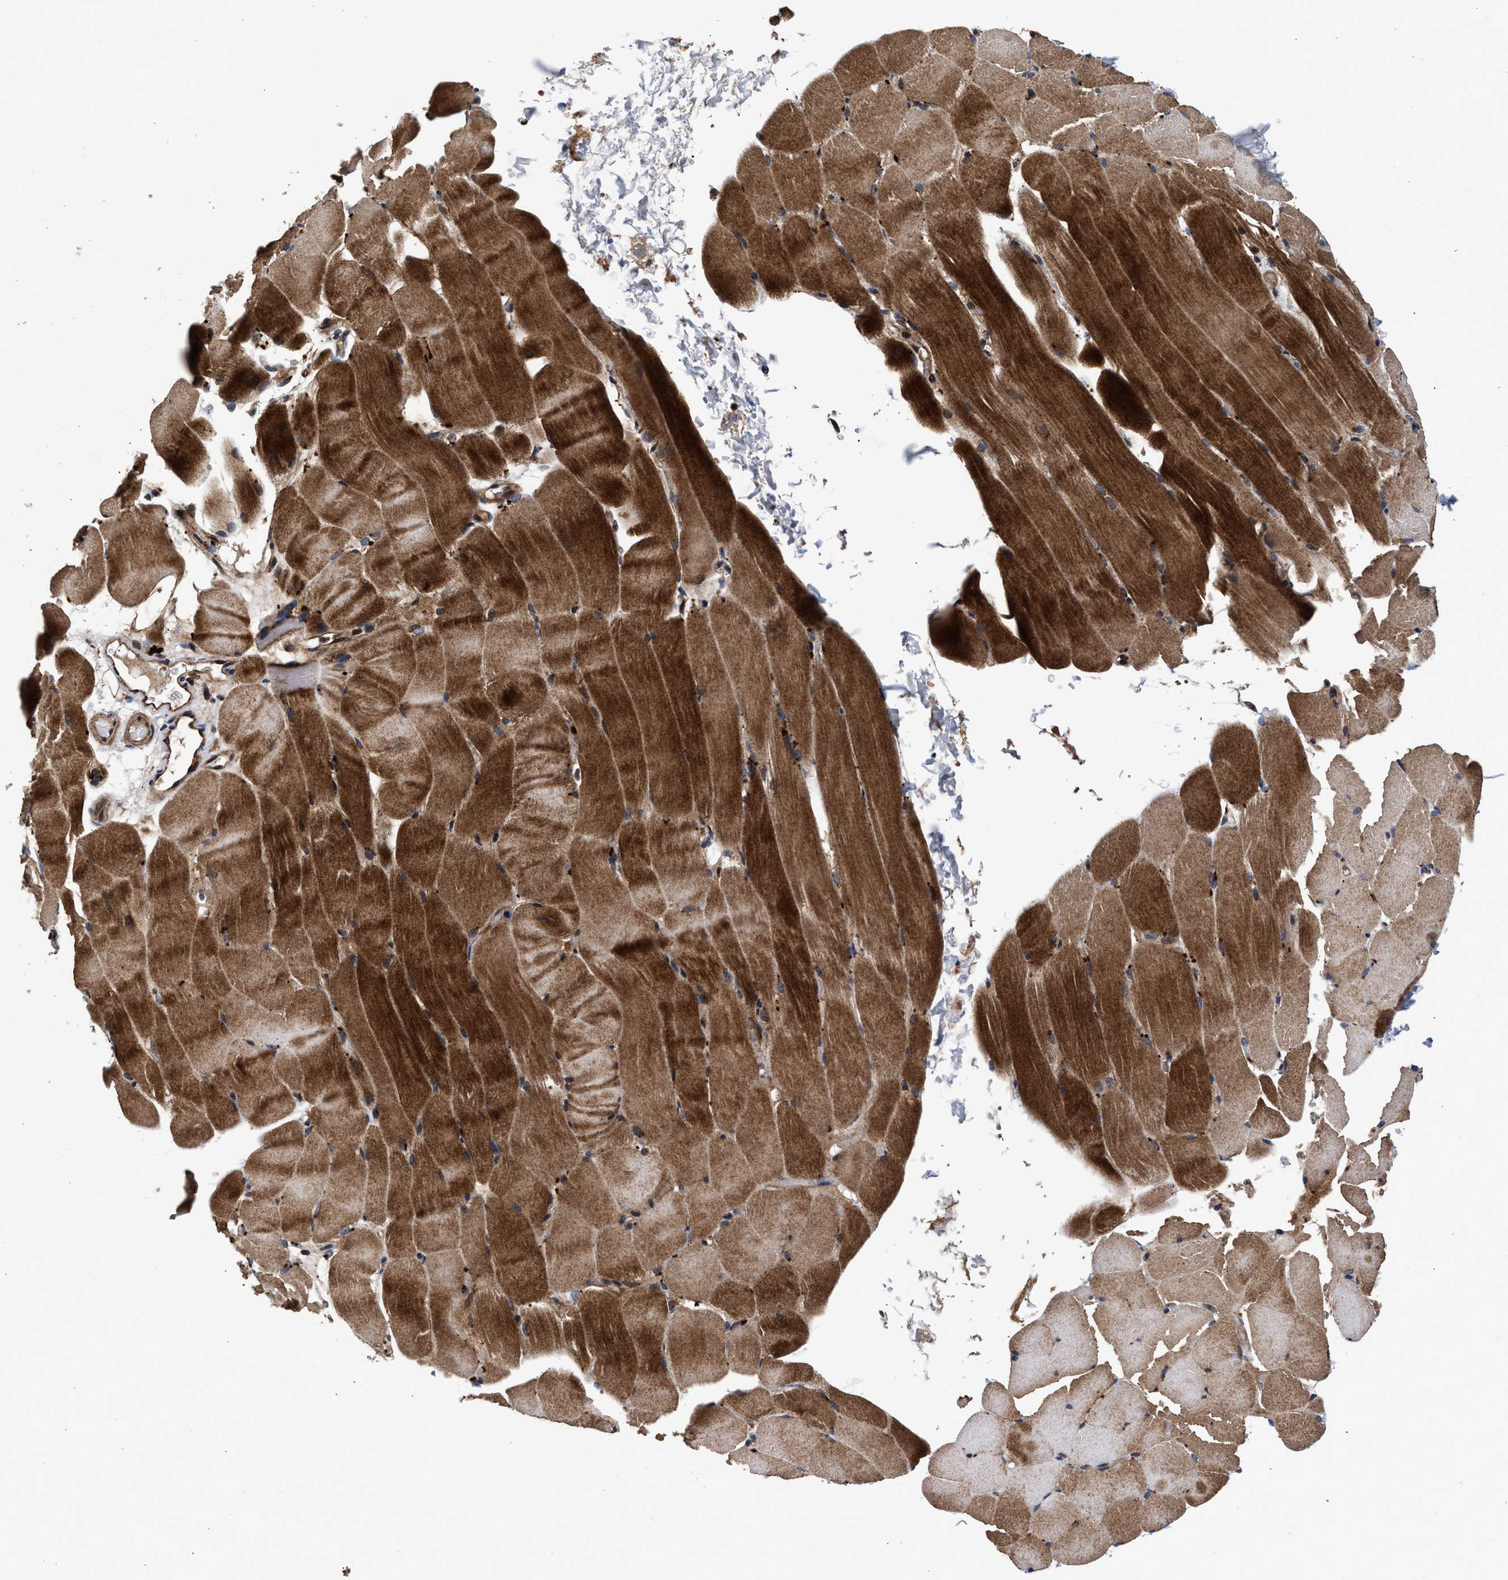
{"staining": {"intensity": "strong", "quantity": ">75%", "location": "cytoplasmic/membranous"}, "tissue": "skeletal muscle", "cell_type": "Myocytes", "image_type": "normal", "snomed": [{"axis": "morphology", "description": "Normal tissue, NOS"}, {"axis": "topography", "description": "Skeletal muscle"}, {"axis": "topography", "description": "Parathyroid gland"}], "caption": "Skeletal muscle stained with a protein marker displays strong staining in myocytes.", "gene": "NFKB2", "patient": {"sex": "female", "age": 37}}